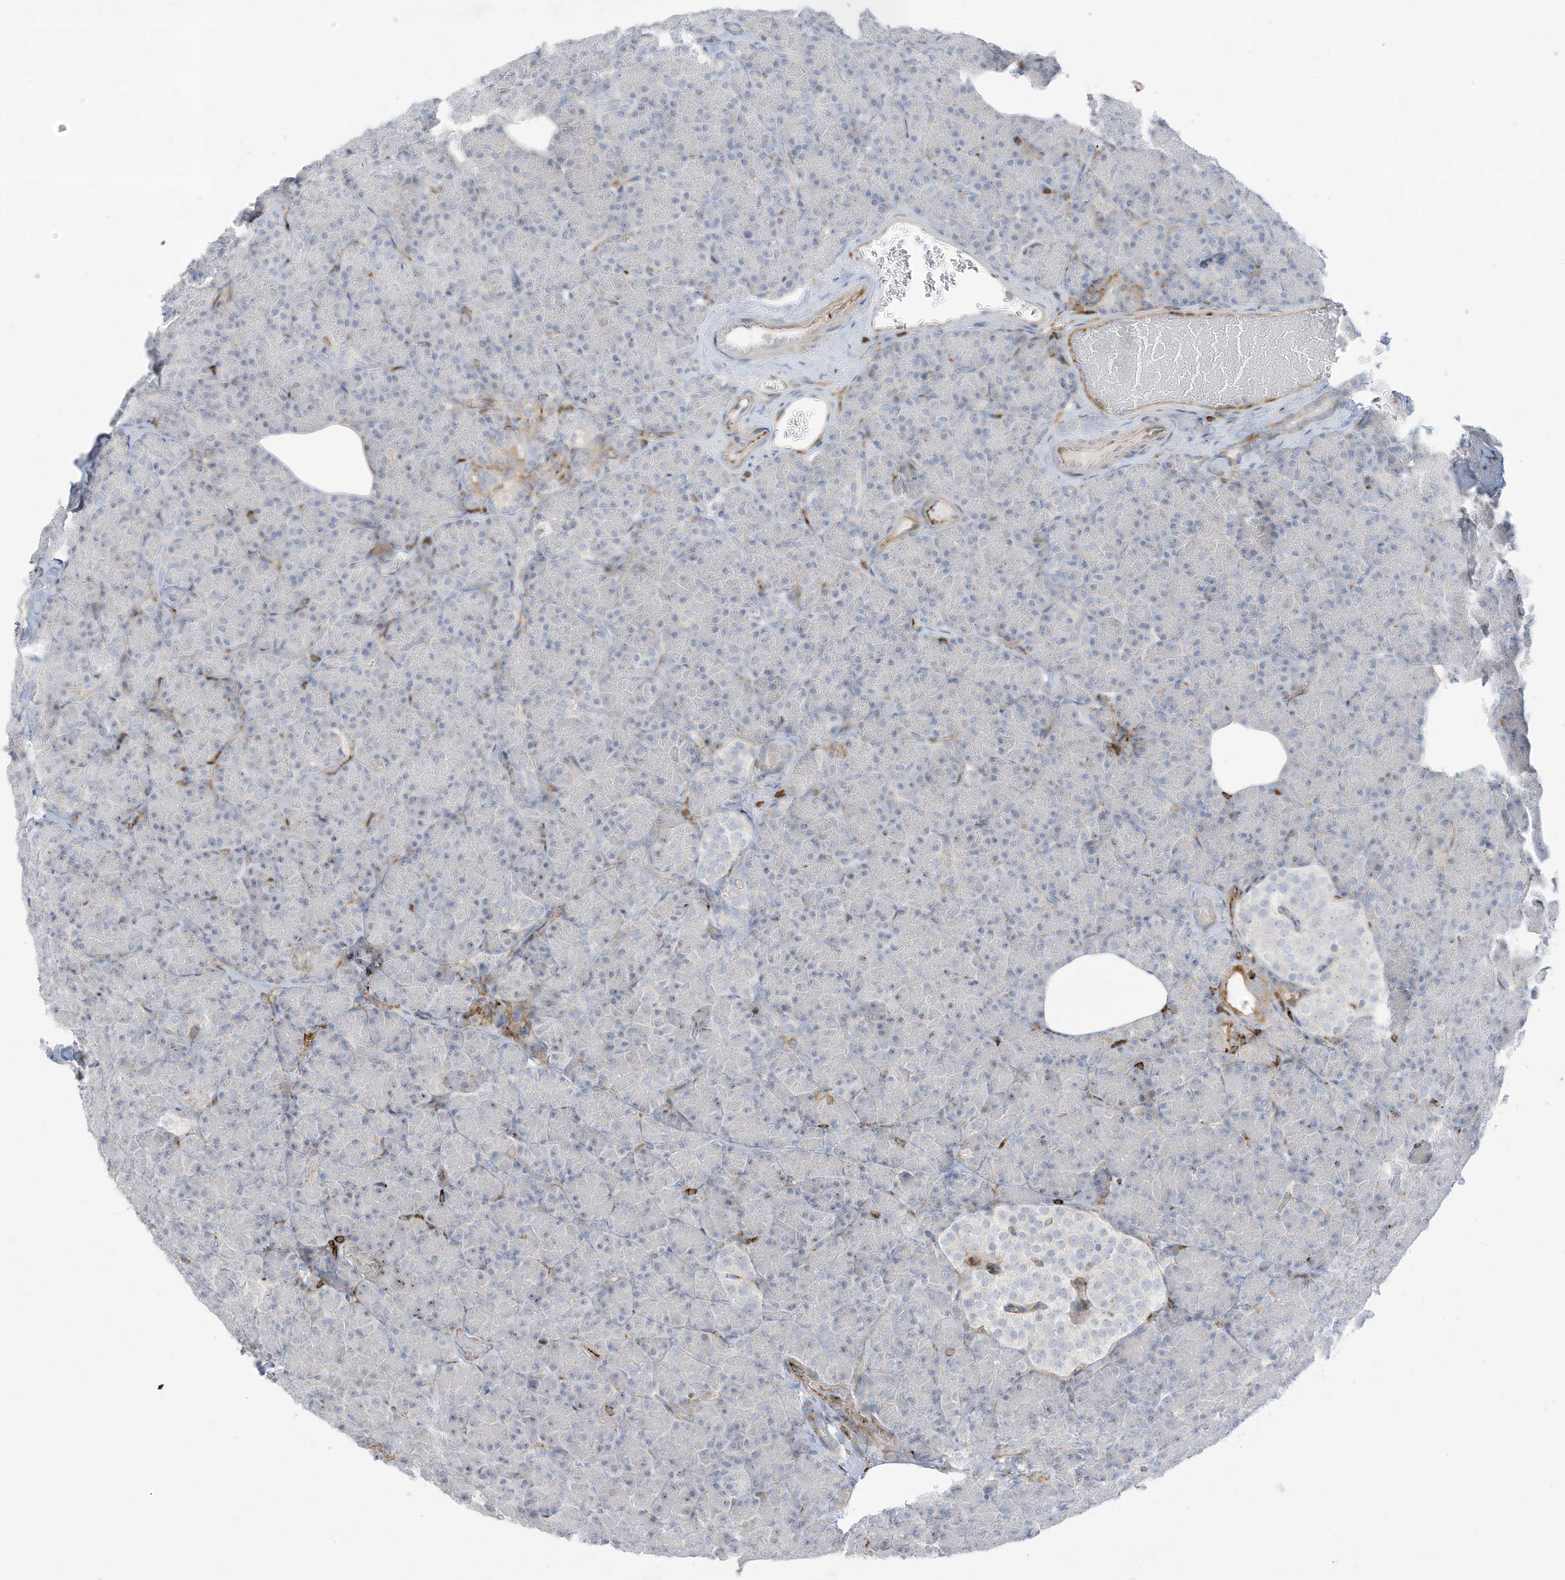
{"staining": {"intensity": "moderate", "quantity": "<25%", "location": "cytoplasmic/membranous"}, "tissue": "pancreas", "cell_type": "Exocrine glandular cells", "image_type": "normal", "snomed": [{"axis": "morphology", "description": "Normal tissue, NOS"}, {"axis": "topography", "description": "Pancreas"}], "caption": "Immunohistochemistry (IHC) histopathology image of benign pancreas: pancreas stained using immunohistochemistry (IHC) exhibits low levels of moderate protein expression localized specifically in the cytoplasmic/membranous of exocrine glandular cells, appearing as a cytoplasmic/membranous brown color.", "gene": "THNSL2", "patient": {"sex": "female", "age": 43}}